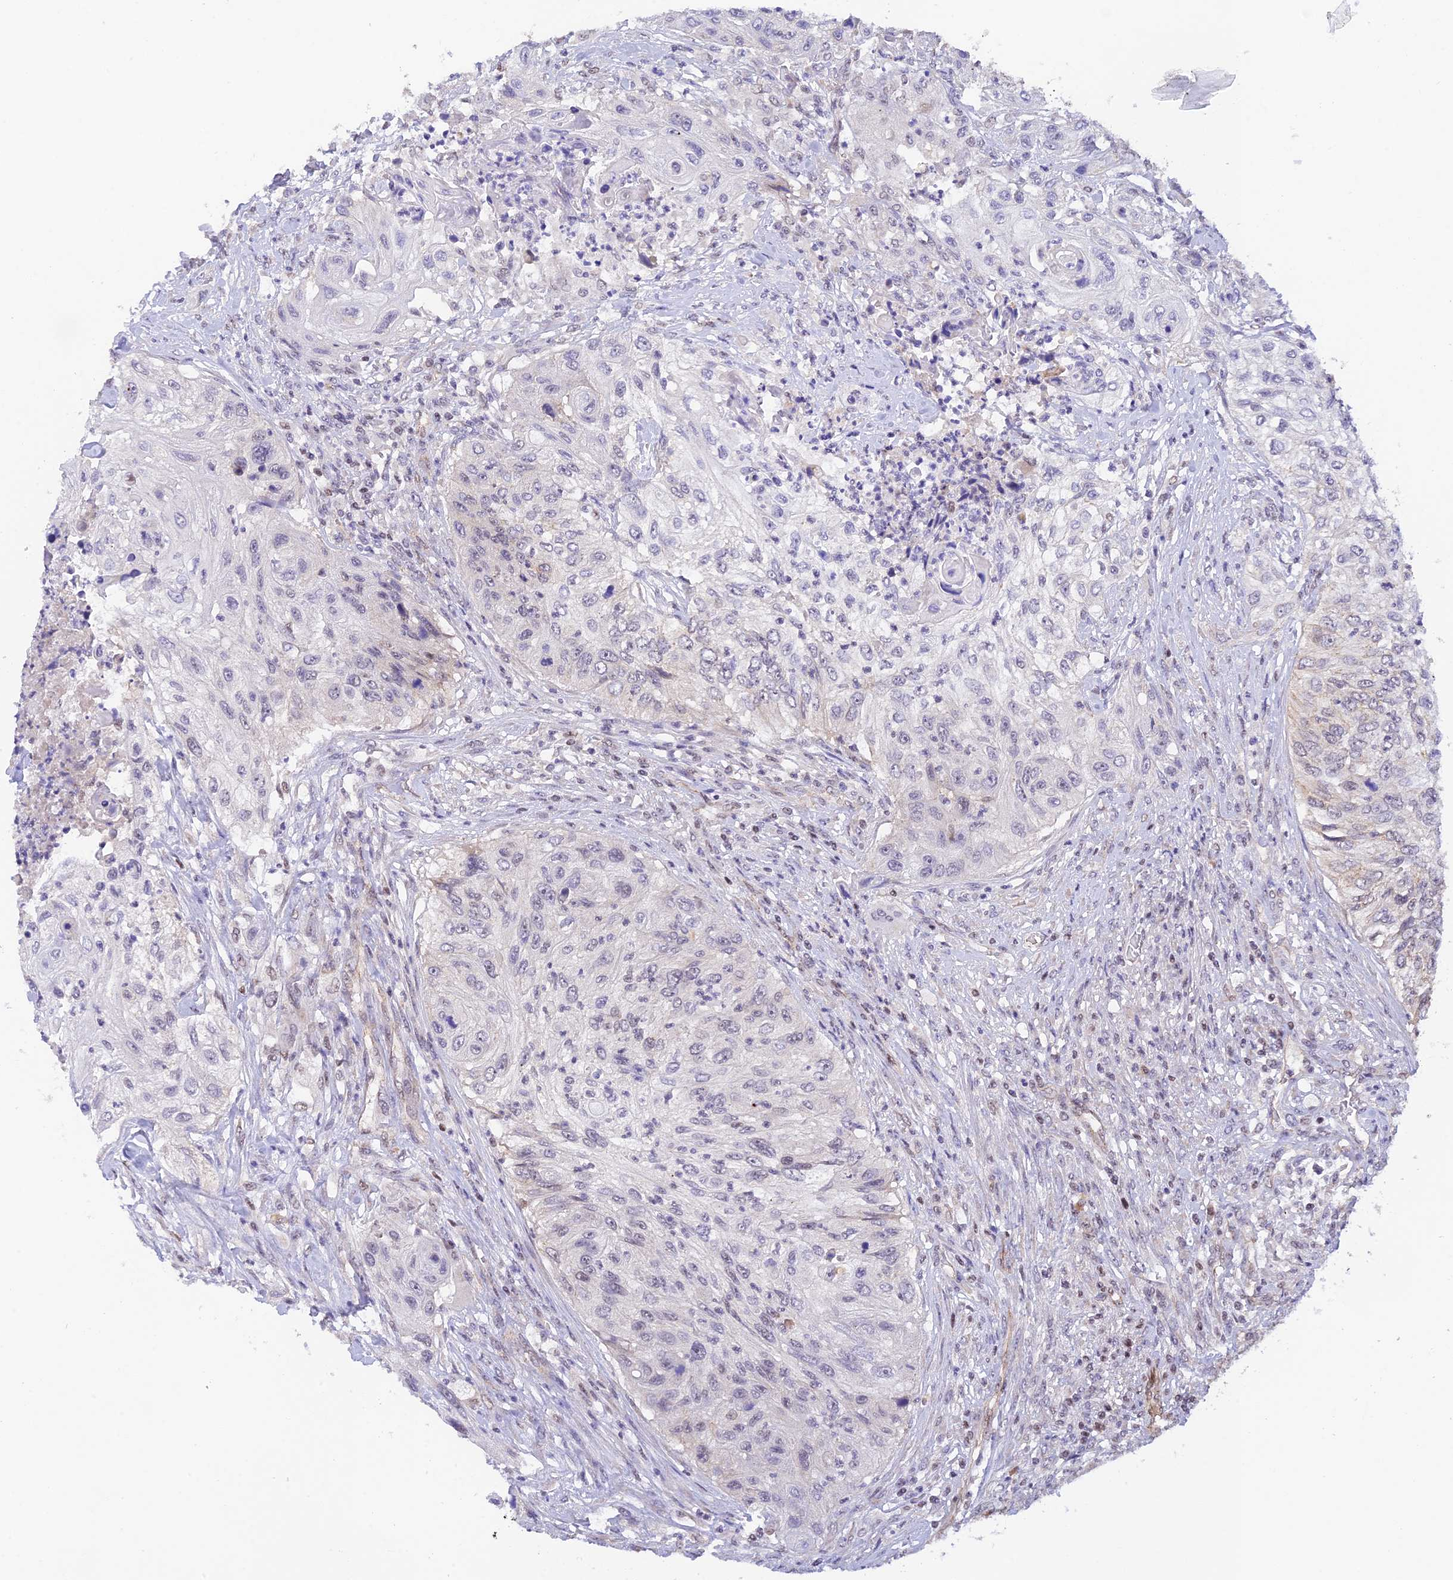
{"staining": {"intensity": "weak", "quantity": "<25%", "location": "nuclear"}, "tissue": "urothelial cancer", "cell_type": "Tumor cells", "image_type": "cancer", "snomed": [{"axis": "morphology", "description": "Urothelial carcinoma, High grade"}, {"axis": "topography", "description": "Urinary bladder"}], "caption": "Immunohistochemical staining of urothelial carcinoma (high-grade) displays no significant staining in tumor cells.", "gene": "THAP11", "patient": {"sex": "female", "age": 60}}